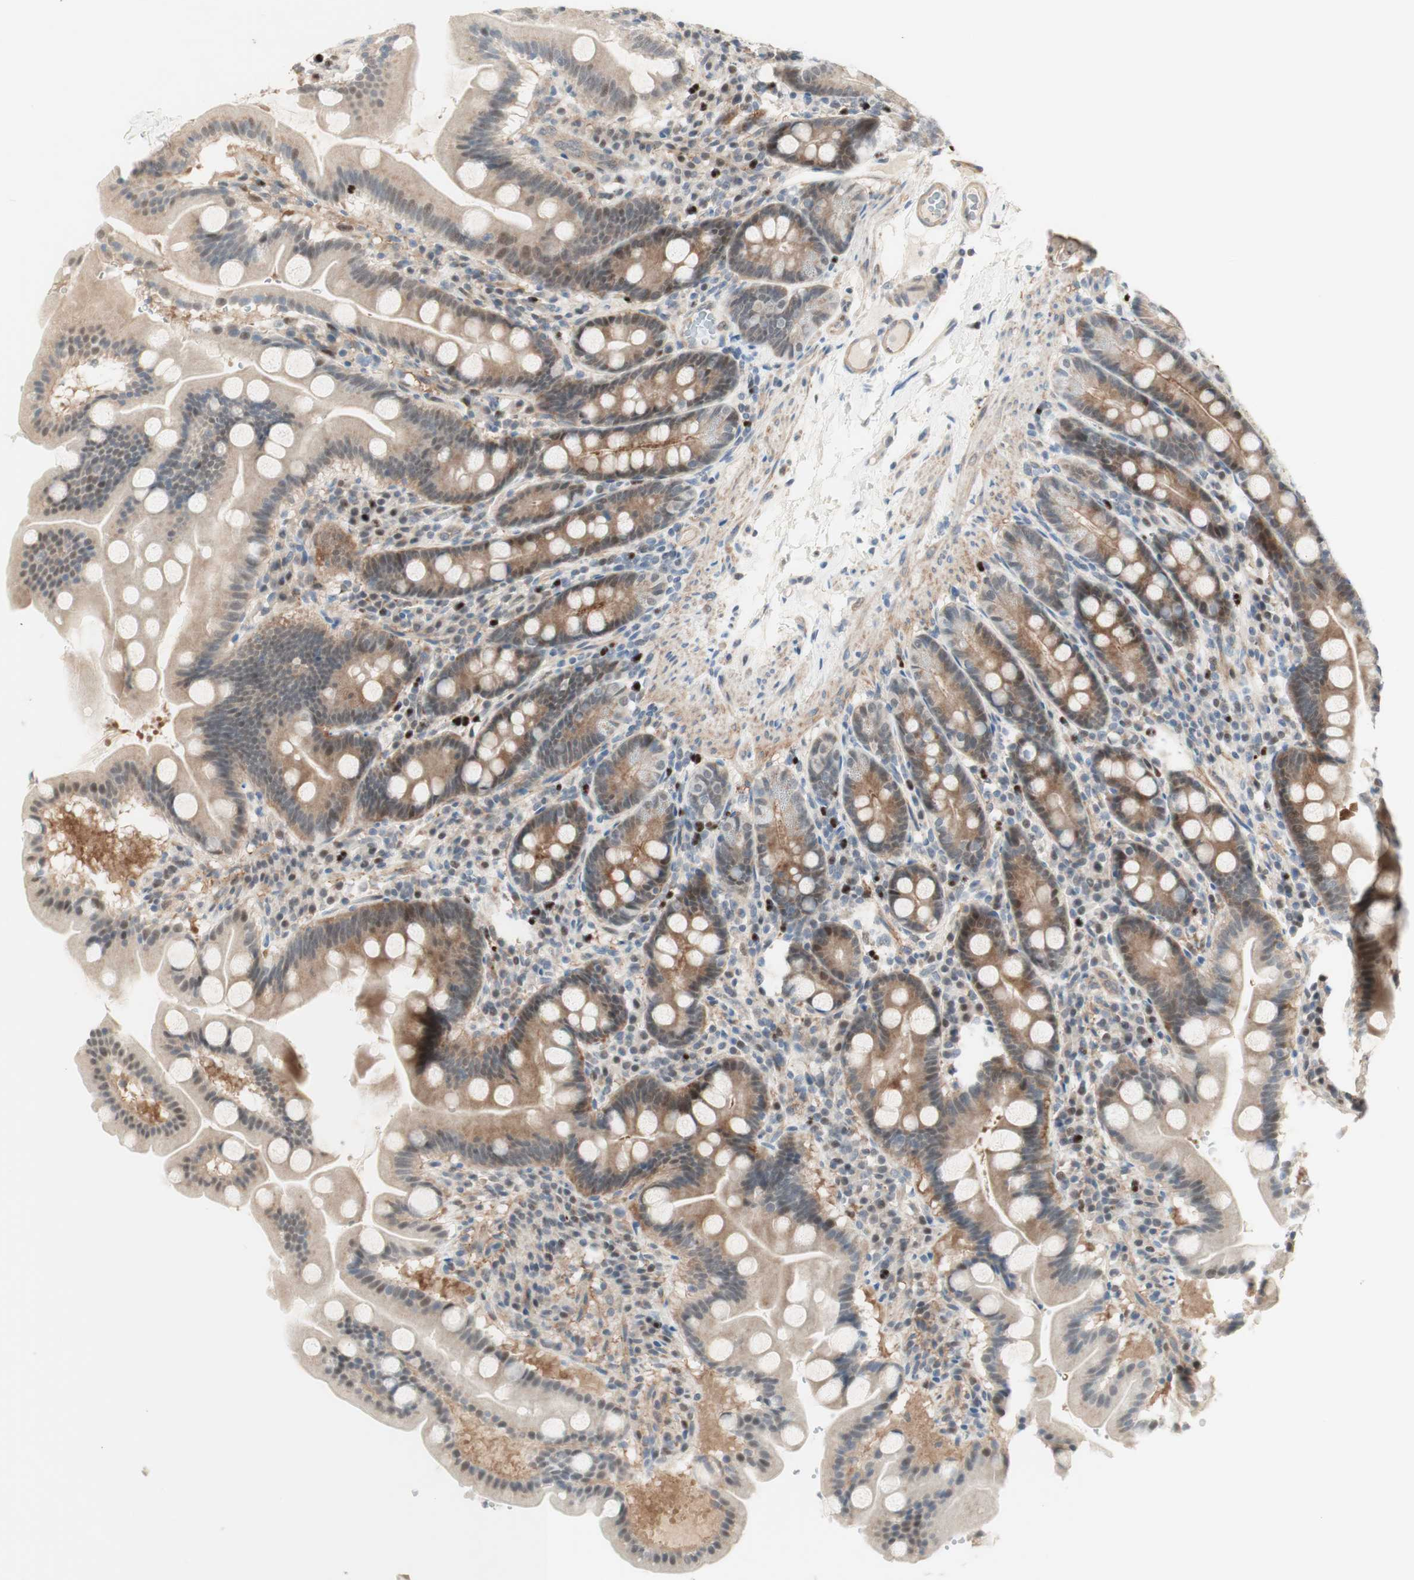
{"staining": {"intensity": "weak", "quantity": "25%-75%", "location": "cytoplasmic/membranous,nuclear"}, "tissue": "duodenum", "cell_type": "Glandular cells", "image_type": "normal", "snomed": [{"axis": "morphology", "description": "Normal tissue, NOS"}, {"axis": "topography", "description": "Duodenum"}], "caption": "Protein analysis of normal duodenum reveals weak cytoplasmic/membranous,nuclear expression in approximately 25%-75% of glandular cells.", "gene": "RFNG", "patient": {"sex": "male", "age": 50}}